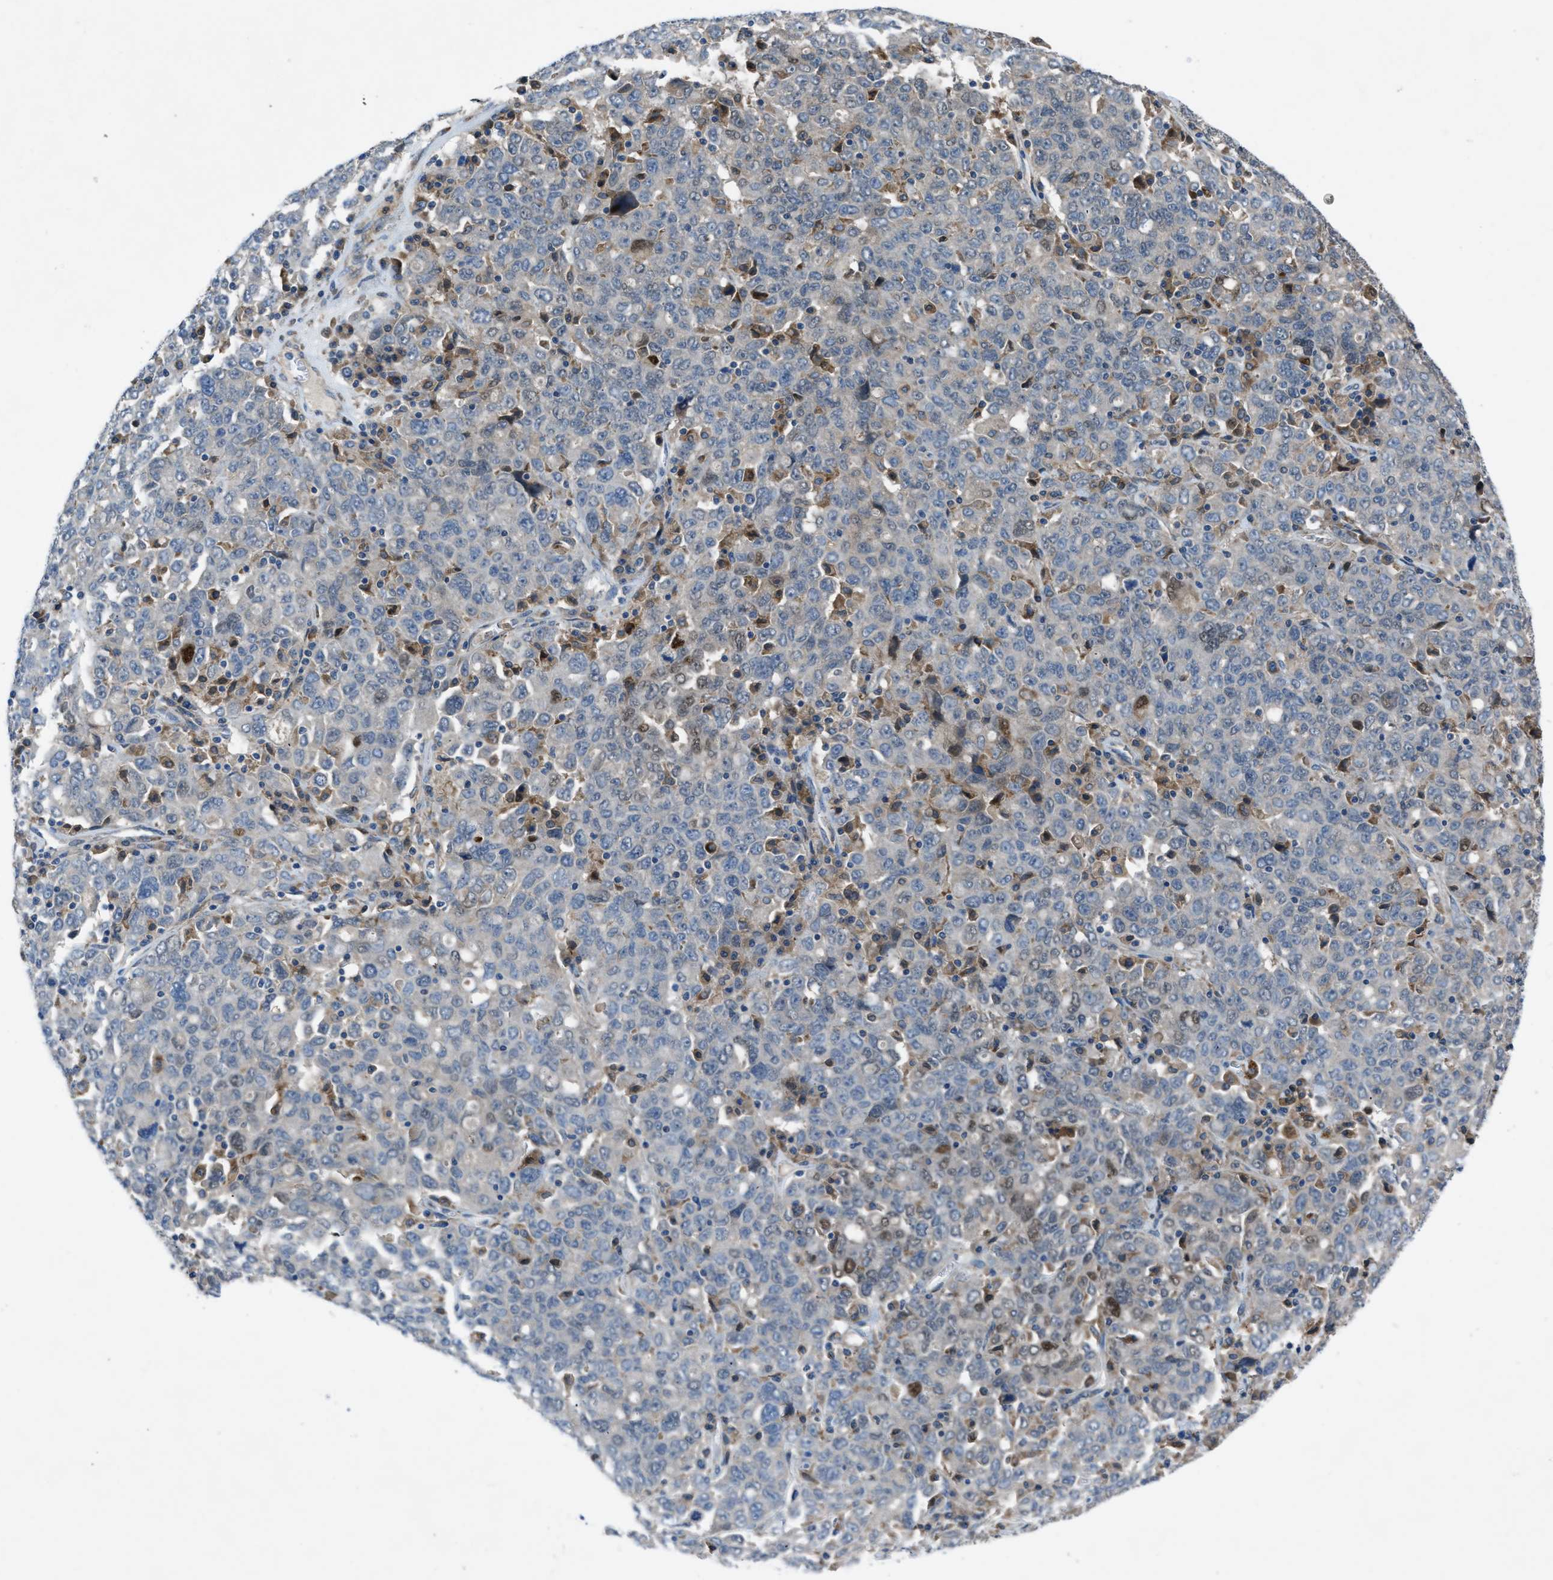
{"staining": {"intensity": "weak", "quantity": "<25%", "location": "cytoplasmic/membranous"}, "tissue": "ovarian cancer", "cell_type": "Tumor cells", "image_type": "cancer", "snomed": [{"axis": "morphology", "description": "Carcinoma, endometroid"}, {"axis": "topography", "description": "Ovary"}], "caption": "Tumor cells show no significant staining in ovarian cancer.", "gene": "MAP3K20", "patient": {"sex": "female", "age": 62}}